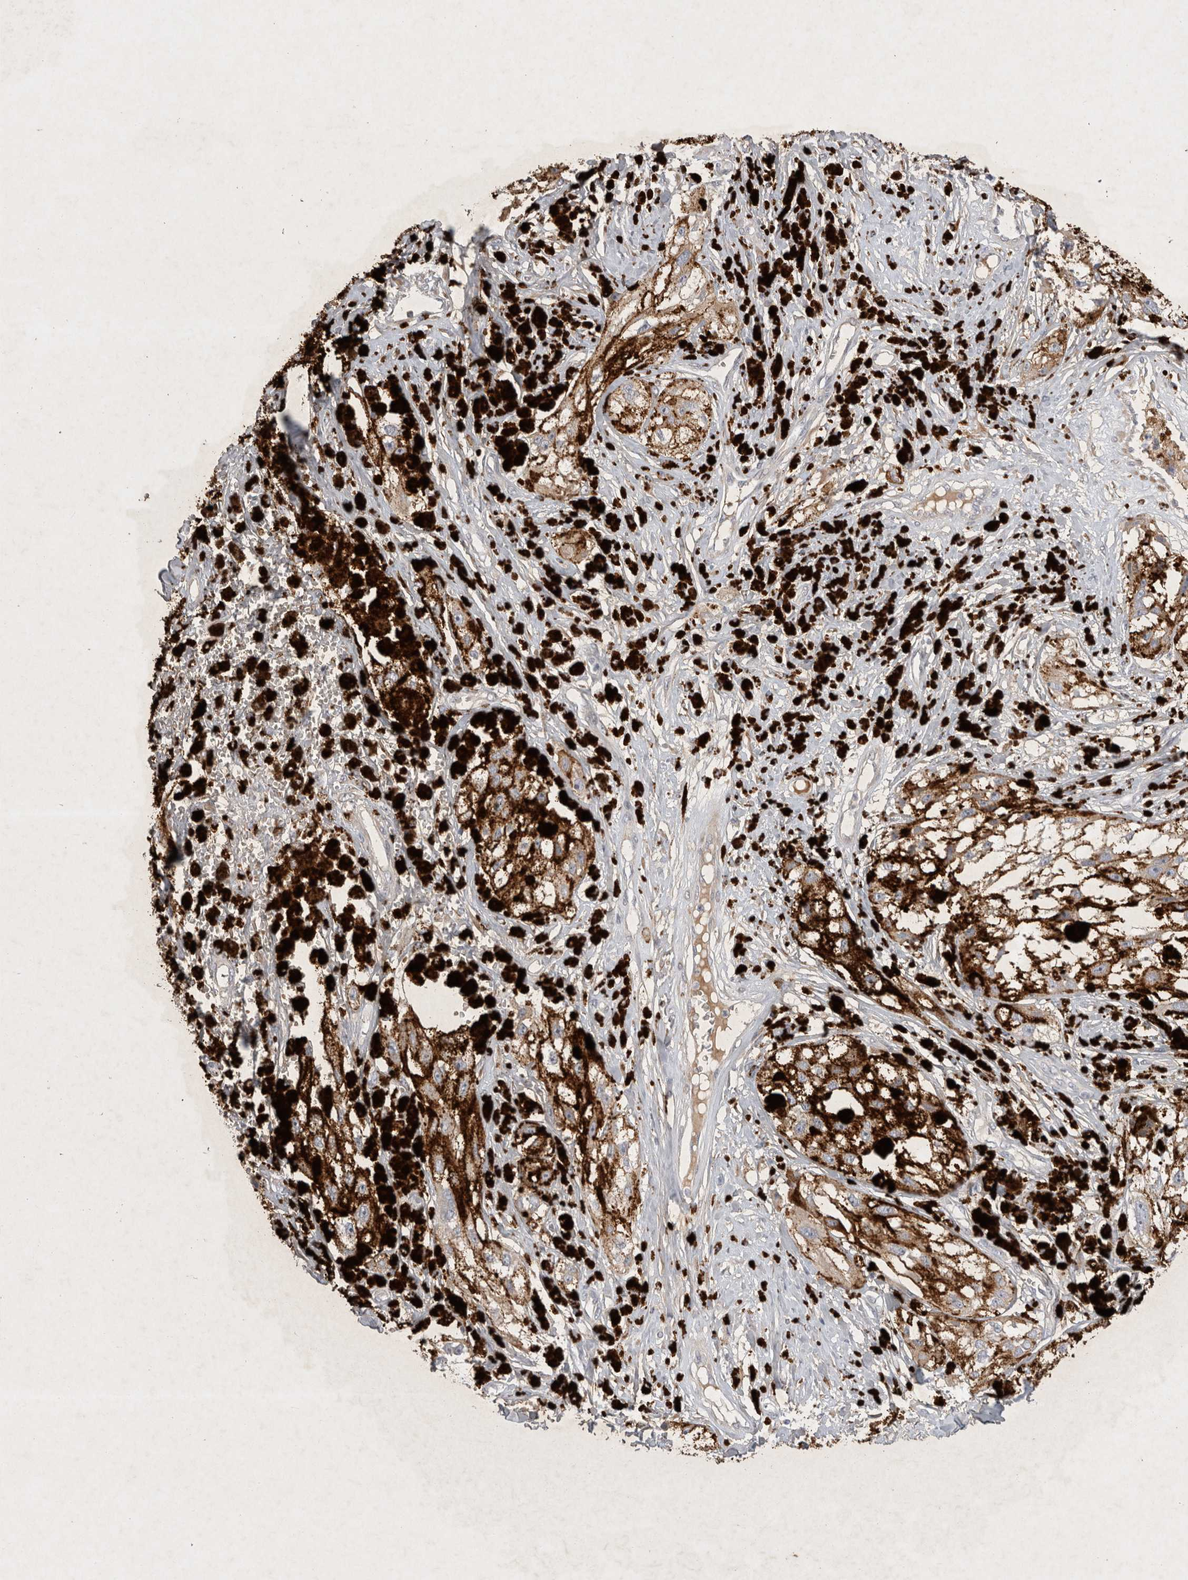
{"staining": {"intensity": "negative", "quantity": "none", "location": "none"}, "tissue": "melanoma", "cell_type": "Tumor cells", "image_type": "cancer", "snomed": [{"axis": "morphology", "description": "Malignant melanoma, NOS"}, {"axis": "topography", "description": "Skin"}], "caption": "An image of melanoma stained for a protein demonstrates no brown staining in tumor cells.", "gene": "BZW2", "patient": {"sex": "male", "age": 88}}